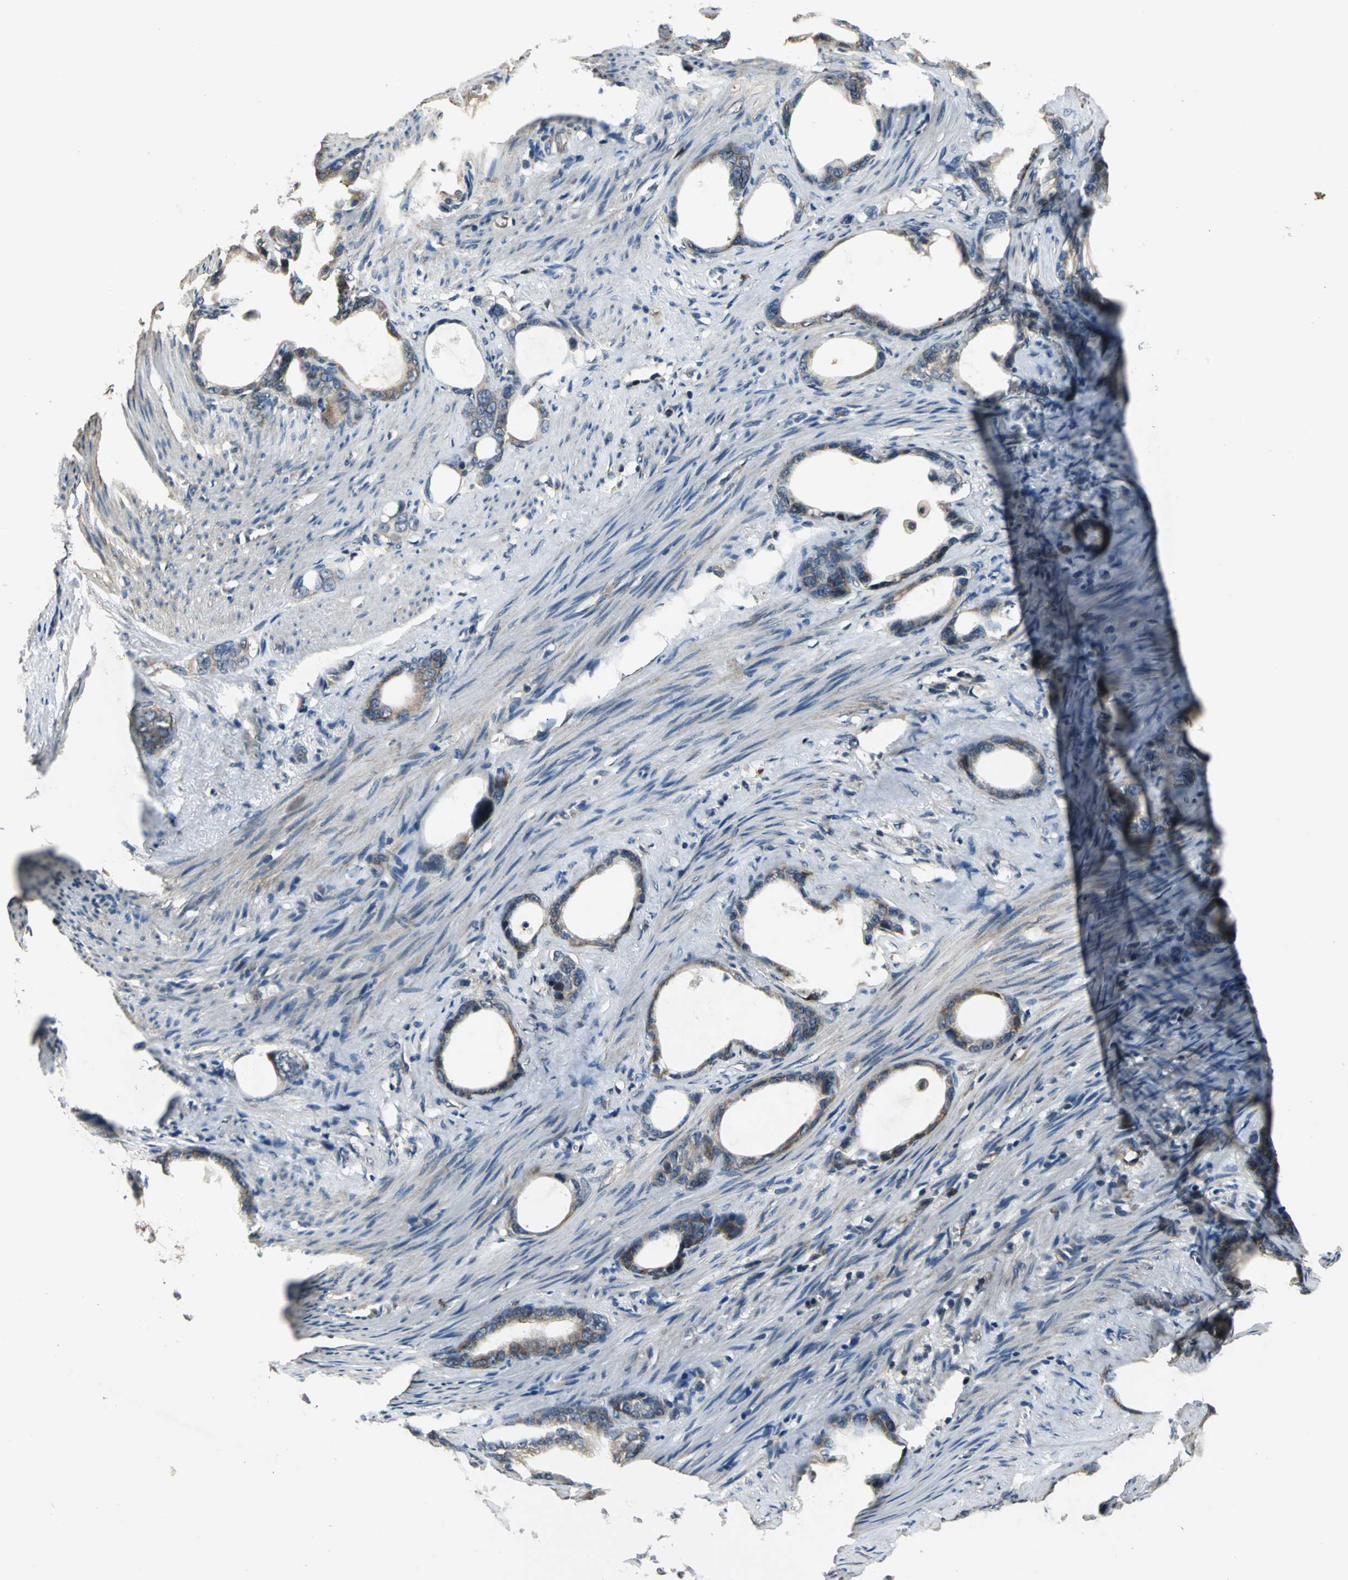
{"staining": {"intensity": "weak", "quantity": ">75%", "location": "cytoplasmic/membranous"}, "tissue": "stomach cancer", "cell_type": "Tumor cells", "image_type": "cancer", "snomed": [{"axis": "morphology", "description": "Adenocarcinoma, NOS"}, {"axis": "topography", "description": "Stomach"}], "caption": "Immunohistochemistry (IHC) micrograph of neoplastic tissue: human adenocarcinoma (stomach) stained using IHC displays low levels of weak protein expression localized specifically in the cytoplasmic/membranous of tumor cells, appearing as a cytoplasmic/membranous brown color.", "gene": "EIF2B2", "patient": {"sex": "female", "age": 75}}